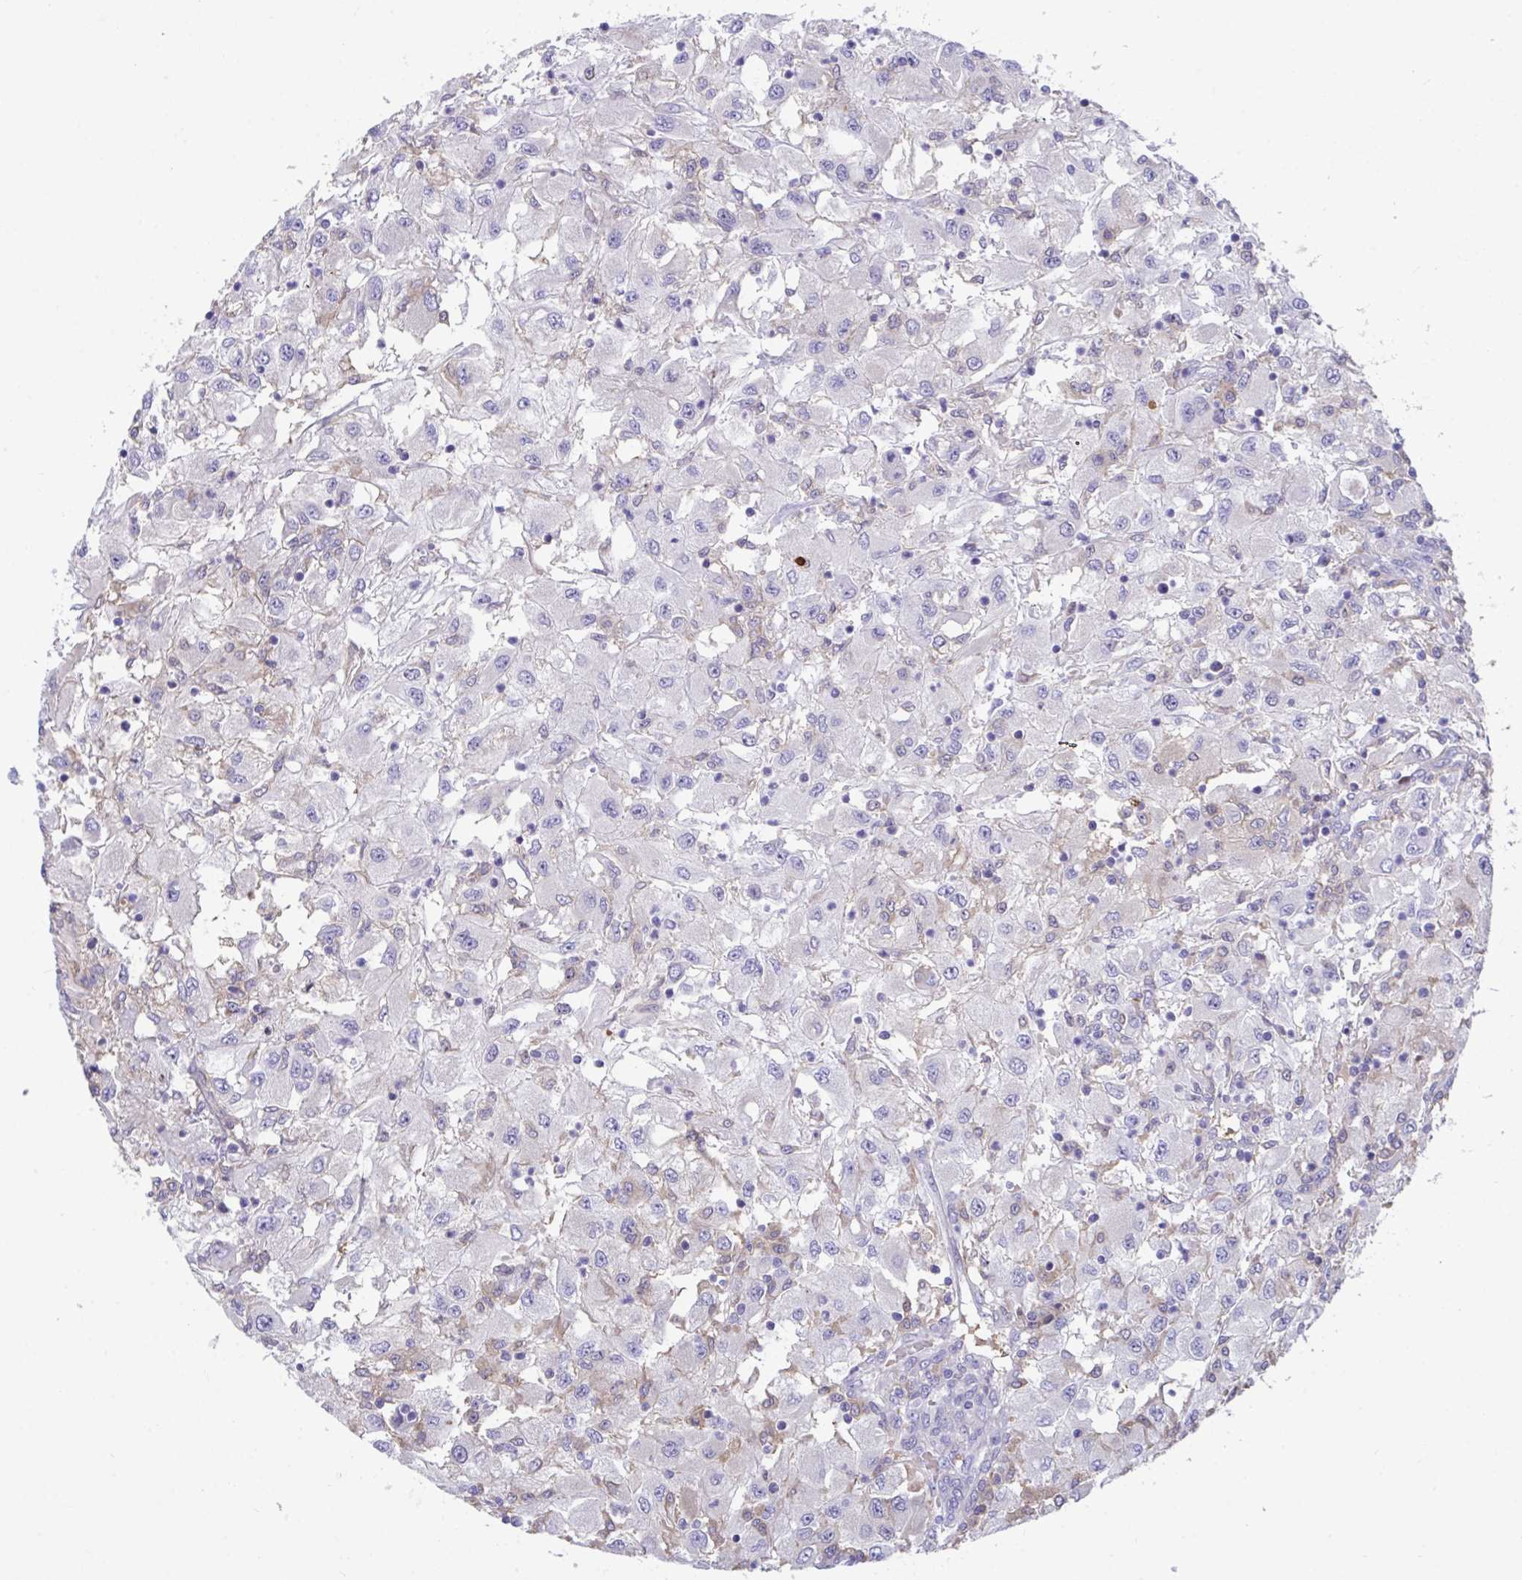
{"staining": {"intensity": "negative", "quantity": "none", "location": "none"}, "tissue": "renal cancer", "cell_type": "Tumor cells", "image_type": "cancer", "snomed": [{"axis": "morphology", "description": "Adenocarcinoma, NOS"}, {"axis": "topography", "description": "Kidney"}], "caption": "An immunohistochemistry (IHC) micrograph of renal cancer (adenocarcinoma) is shown. There is no staining in tumor cells of renal cancer (adenocarcinoma).", "gene": "CENPQ", "patient": {"sex": "female", "age": 67}}